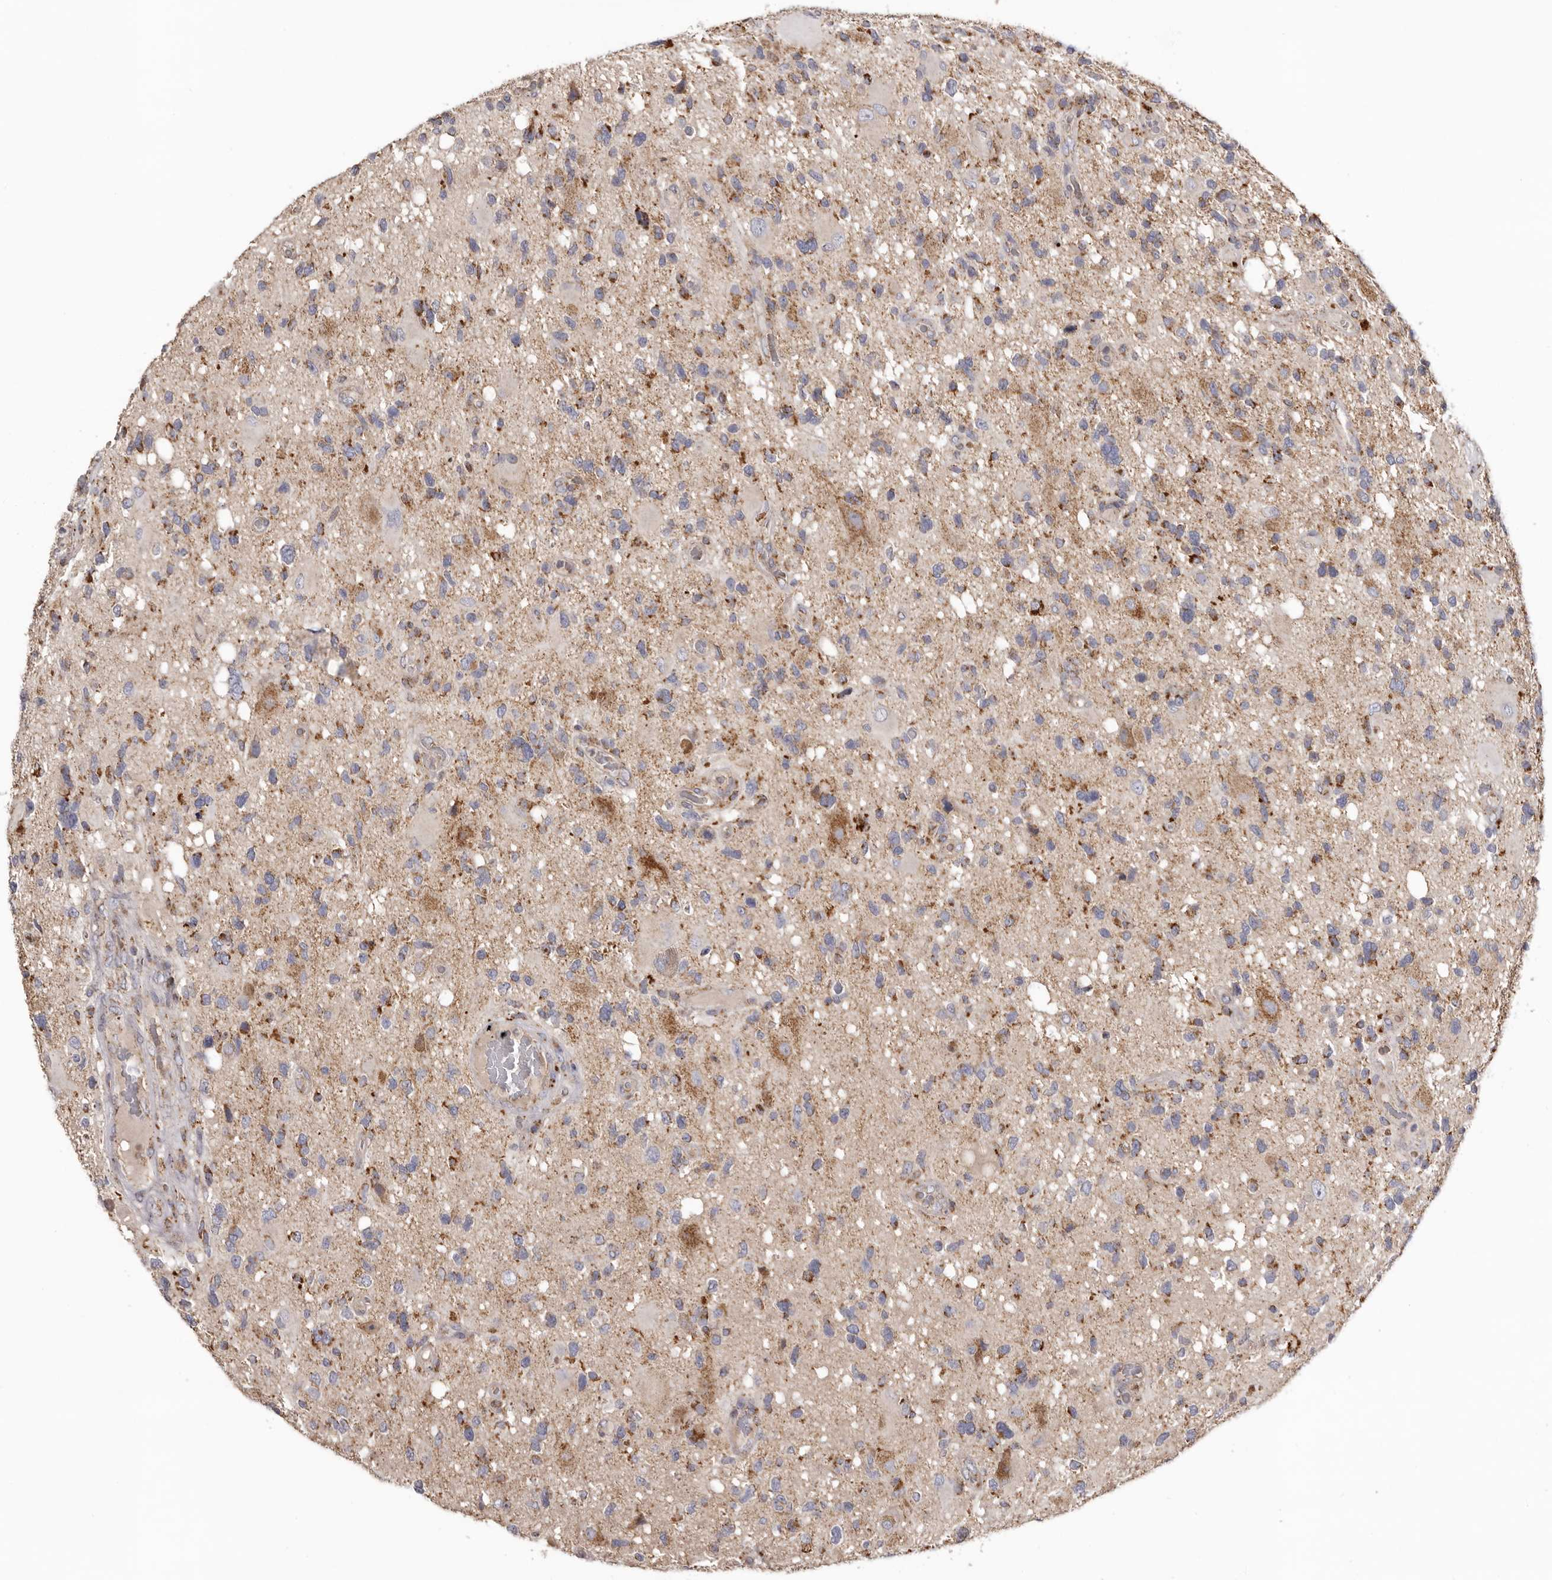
{"staining": {"intensity": "moderate", "quantity": "25%-75%", "location": "cytoplasmic/membranous"}, "tissue": "glioma", "cell_type": "Tumor cells", "image_type": "cancer", "snomed": [{"axis": "morphology", "description": "Glioma, malignant, High grade"}, {"axis": "topography", "description": "Brain"}], "caption": "The micrograph demonstrates a brown stain indicating the presence of a protein in the cytoplasmic/membranous of tumor cells in malignant high-grade glioma.", "gene": "MECR", "patient": {"sex": "male", "age": 33}}